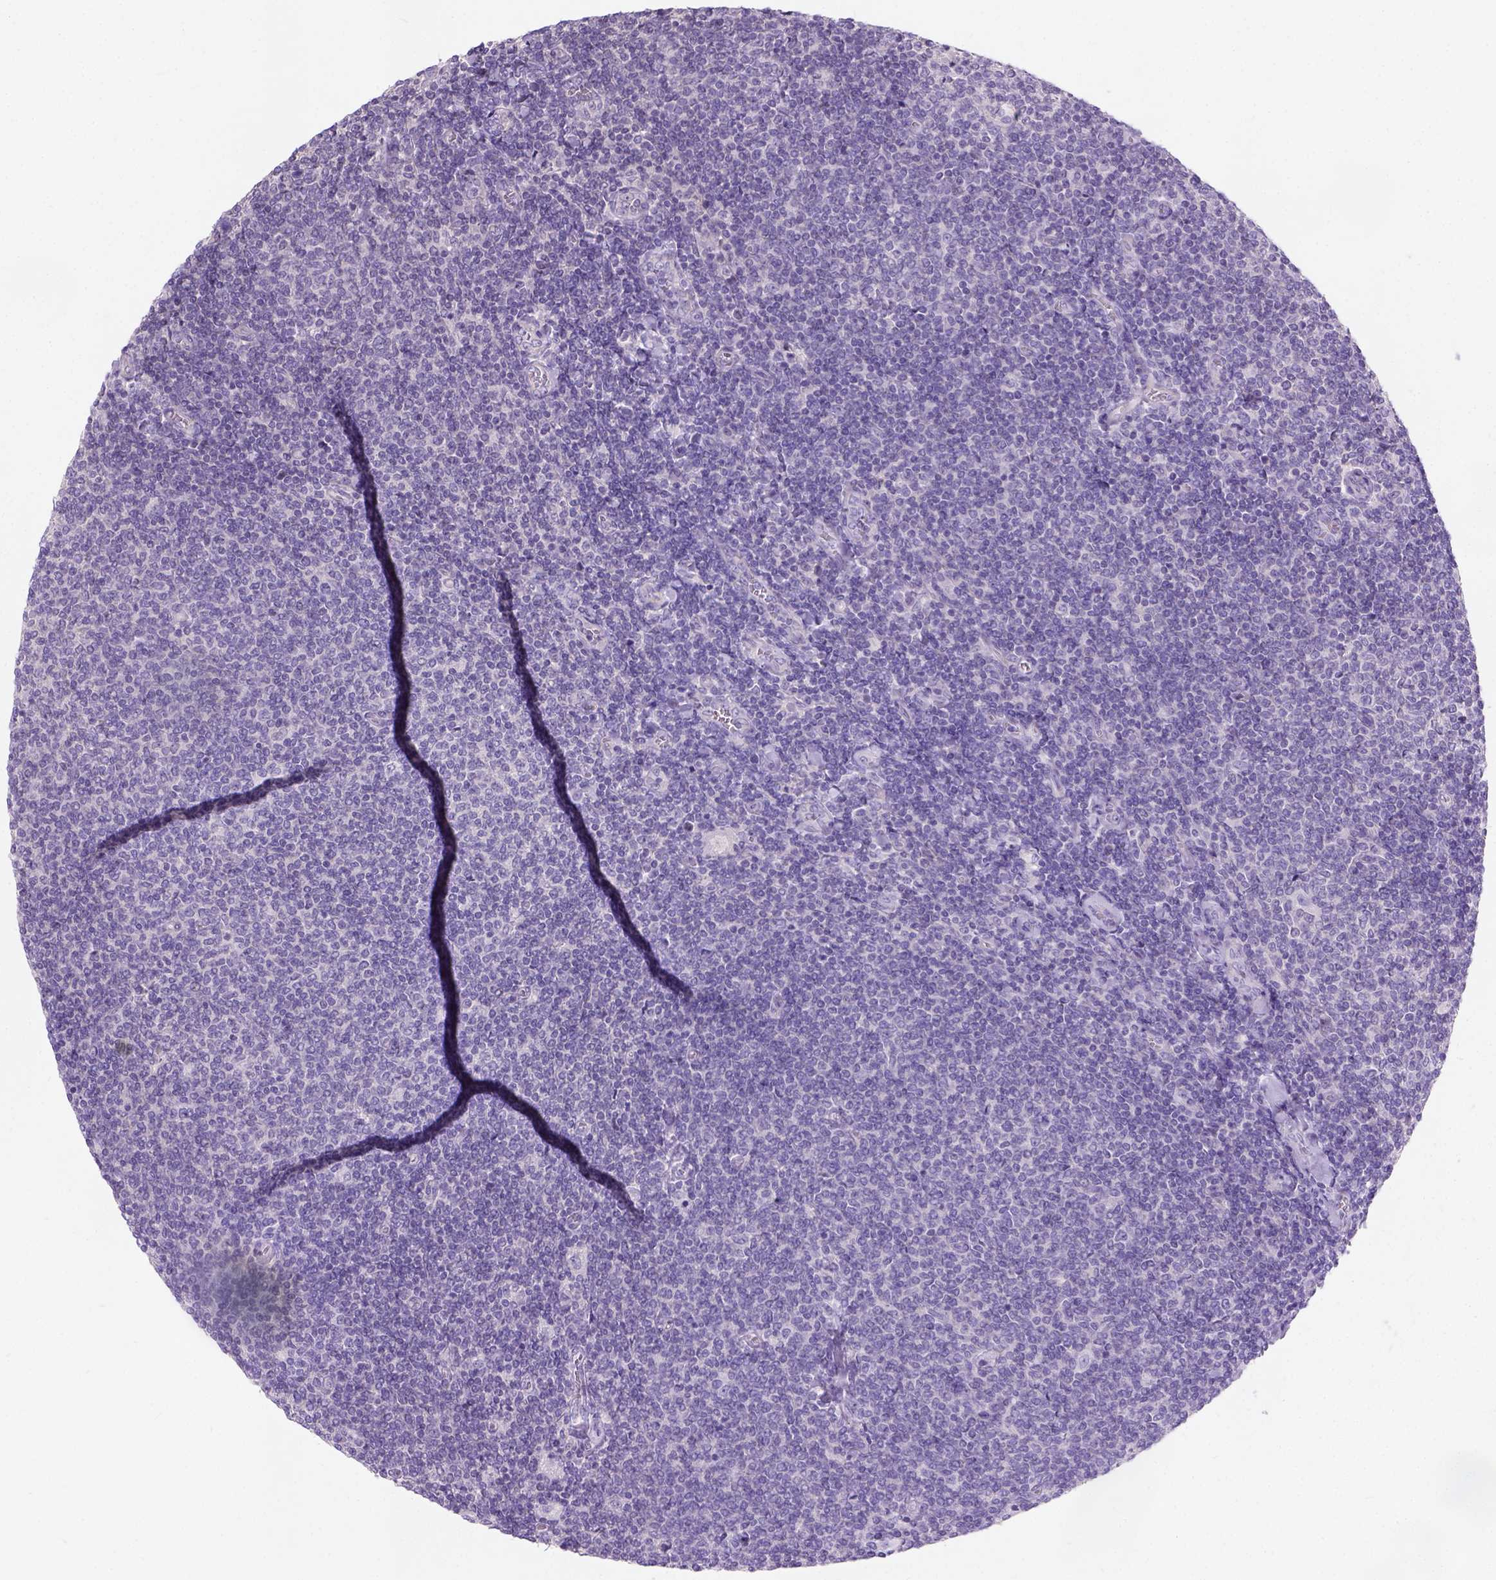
{"staining": {"intensity": "negative", "quantity": "none", "location": "none"}, "tissue": "lymphoma", "cell_type": "Tumor cells", "image_type": "cancer", "snomed": [{"axis": "morphology", "description": "Malignant lymphoma, non-Hodgkin's type, Low grade"}, {"axis": "topography", "description": "Lymph node"}], "caption": "Immunohistochemistry micrograph of neoplastic tissue: low-grade malignant lymphoma, non-Hodgkin's type stained with DAB (3,3'-diaminobenzidine) displays no significant protein staining in tumor cells.", "gene": "C20orf144", "patient": {"sex": "male", "age": 52}}